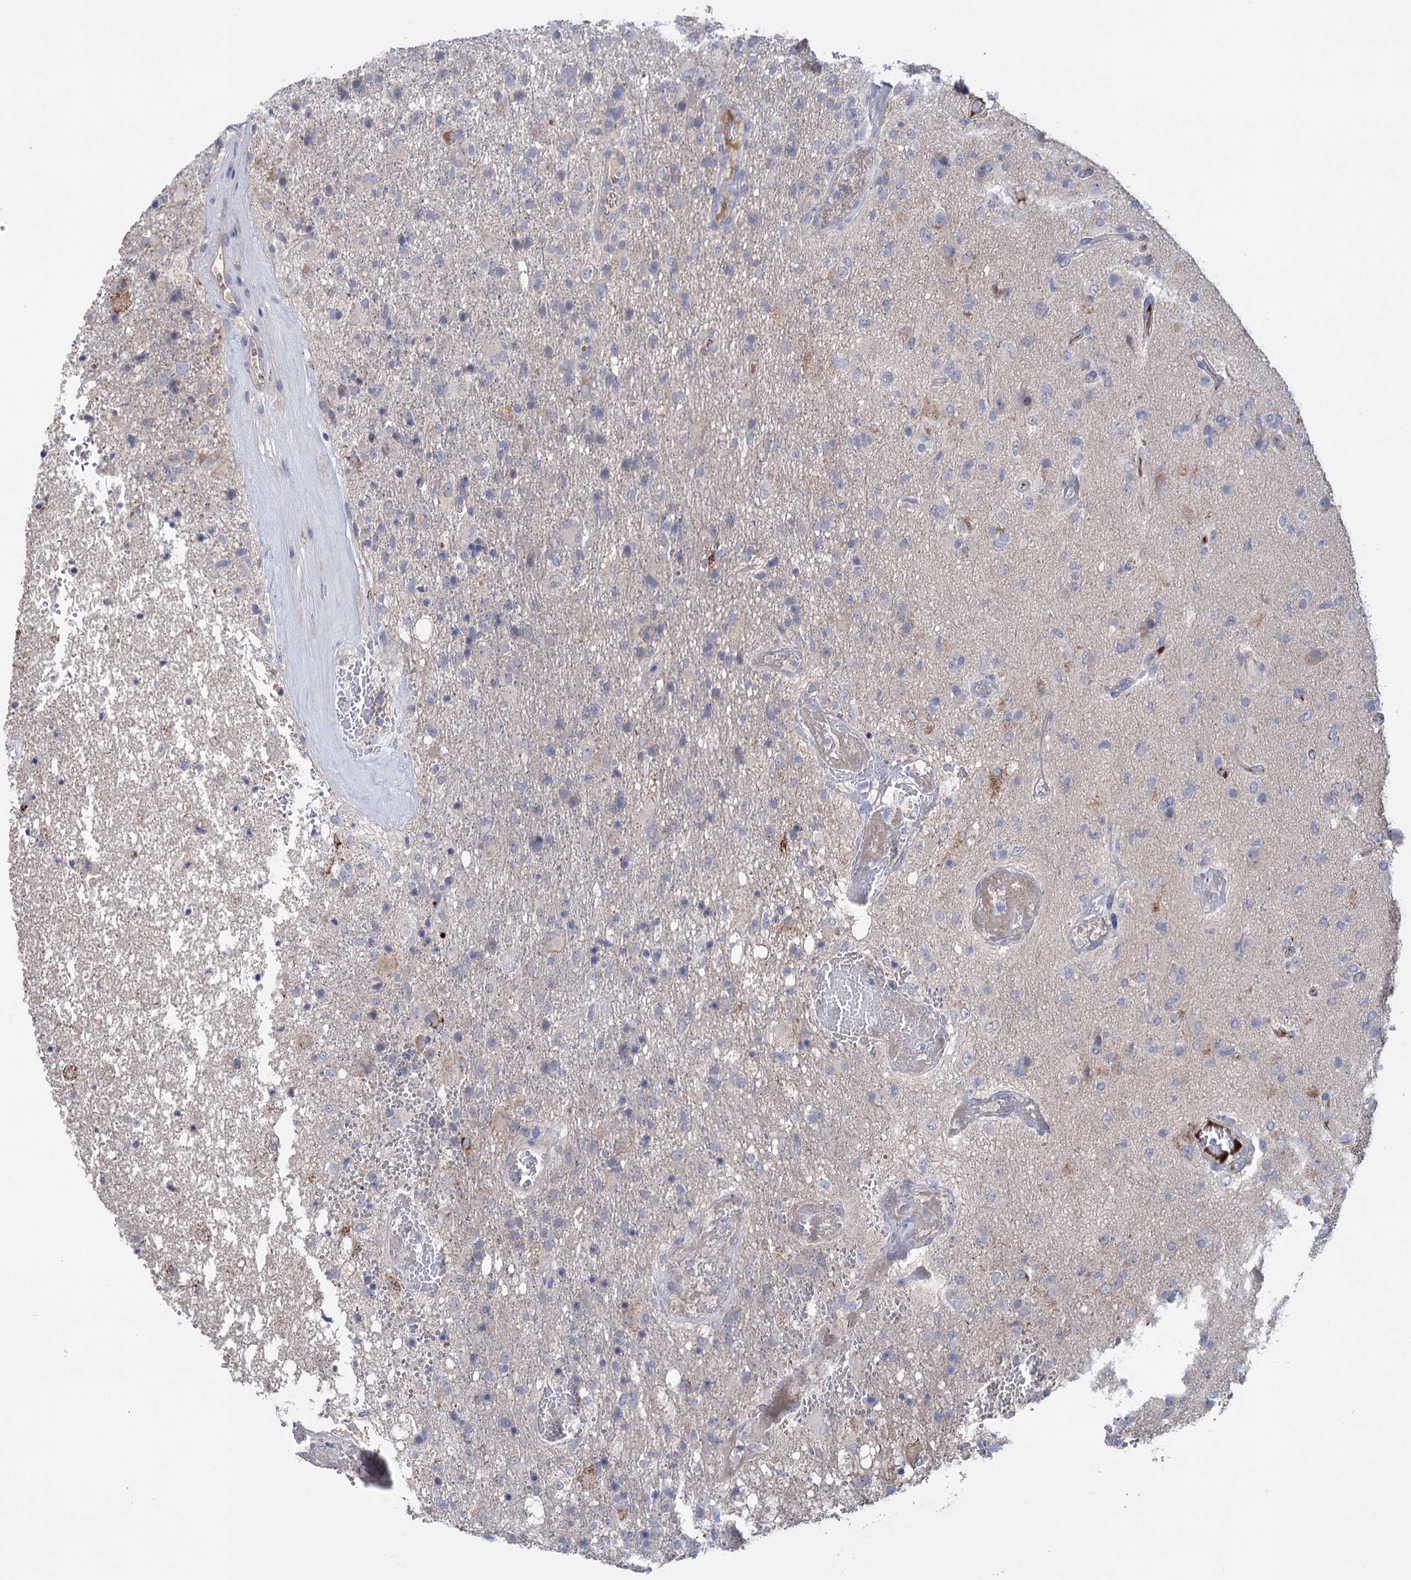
{"staining": {"intensity": "negative", "quantity": "none", "location": "none"}, "tissue": "glioma", "cell_type": "Tumor cells", "image_type": "cancer", "snomed": [{"axis": "morphology", "description": "Glioma, malignant, High grade"}, {"axis": "topography", "description": "Brain"}], "caption": "Immunohistochemical staining of human malignant high-grade glioma displays no significant staining in tumor cells.", "gene": "PPP1R32", "patient": {"sex": "female", "age": 74}}